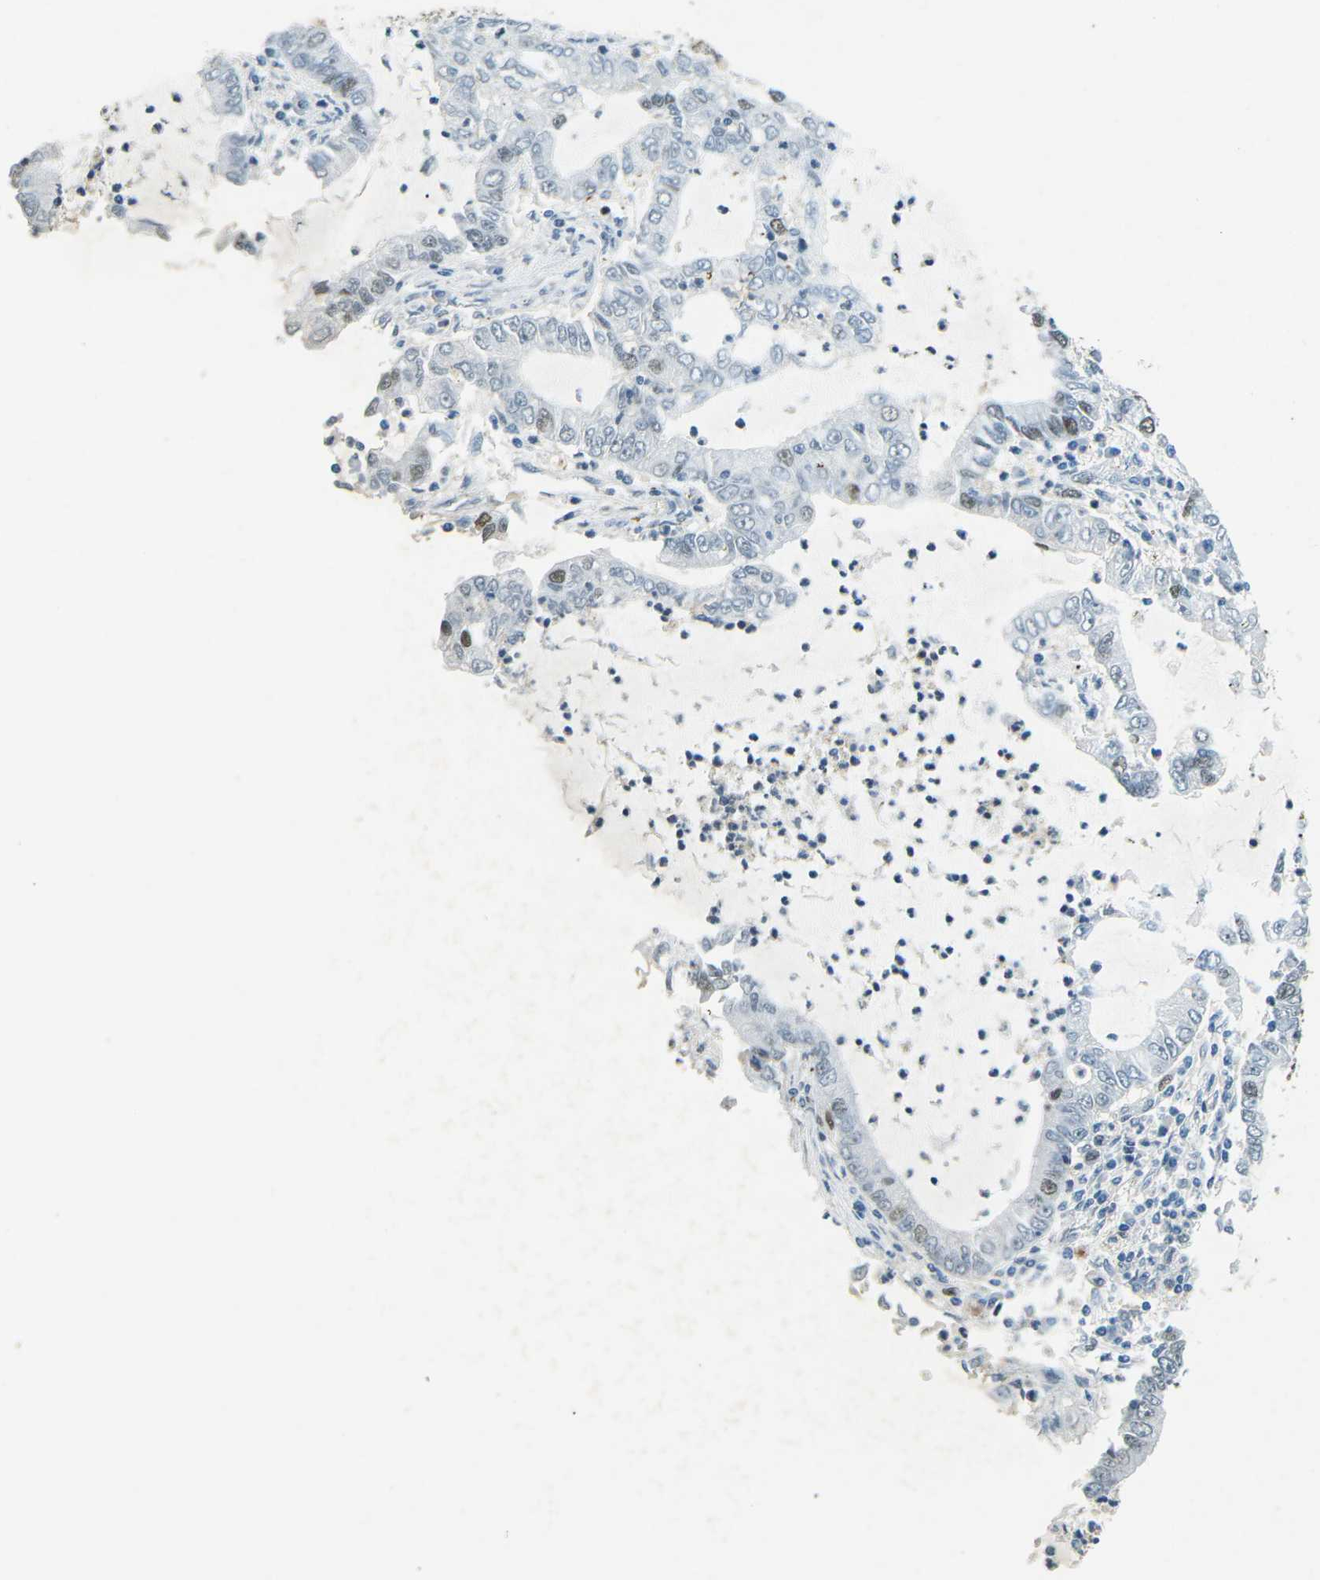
{"staining": {"intensity": "moderate", "quantity": "25%-75%", "location": "nuclear"}, "tissue": "lung cancer", "cell_type": "Tumor cells", "image_type": "cancer", "snomed": [{"axis": "morphology", "description": "Adenocarcinoma, NOS"}, {"axis": "topography", "description": "Lung"}], "caption": "Adenocarcinoma (lung) was stained to show a protein in brown. There is medium levels of moderate nuclear positivity in approximately 25%-75% of tumor cells.", "gene": "RB1", "patient": {"sex": "female", "age": 51}}